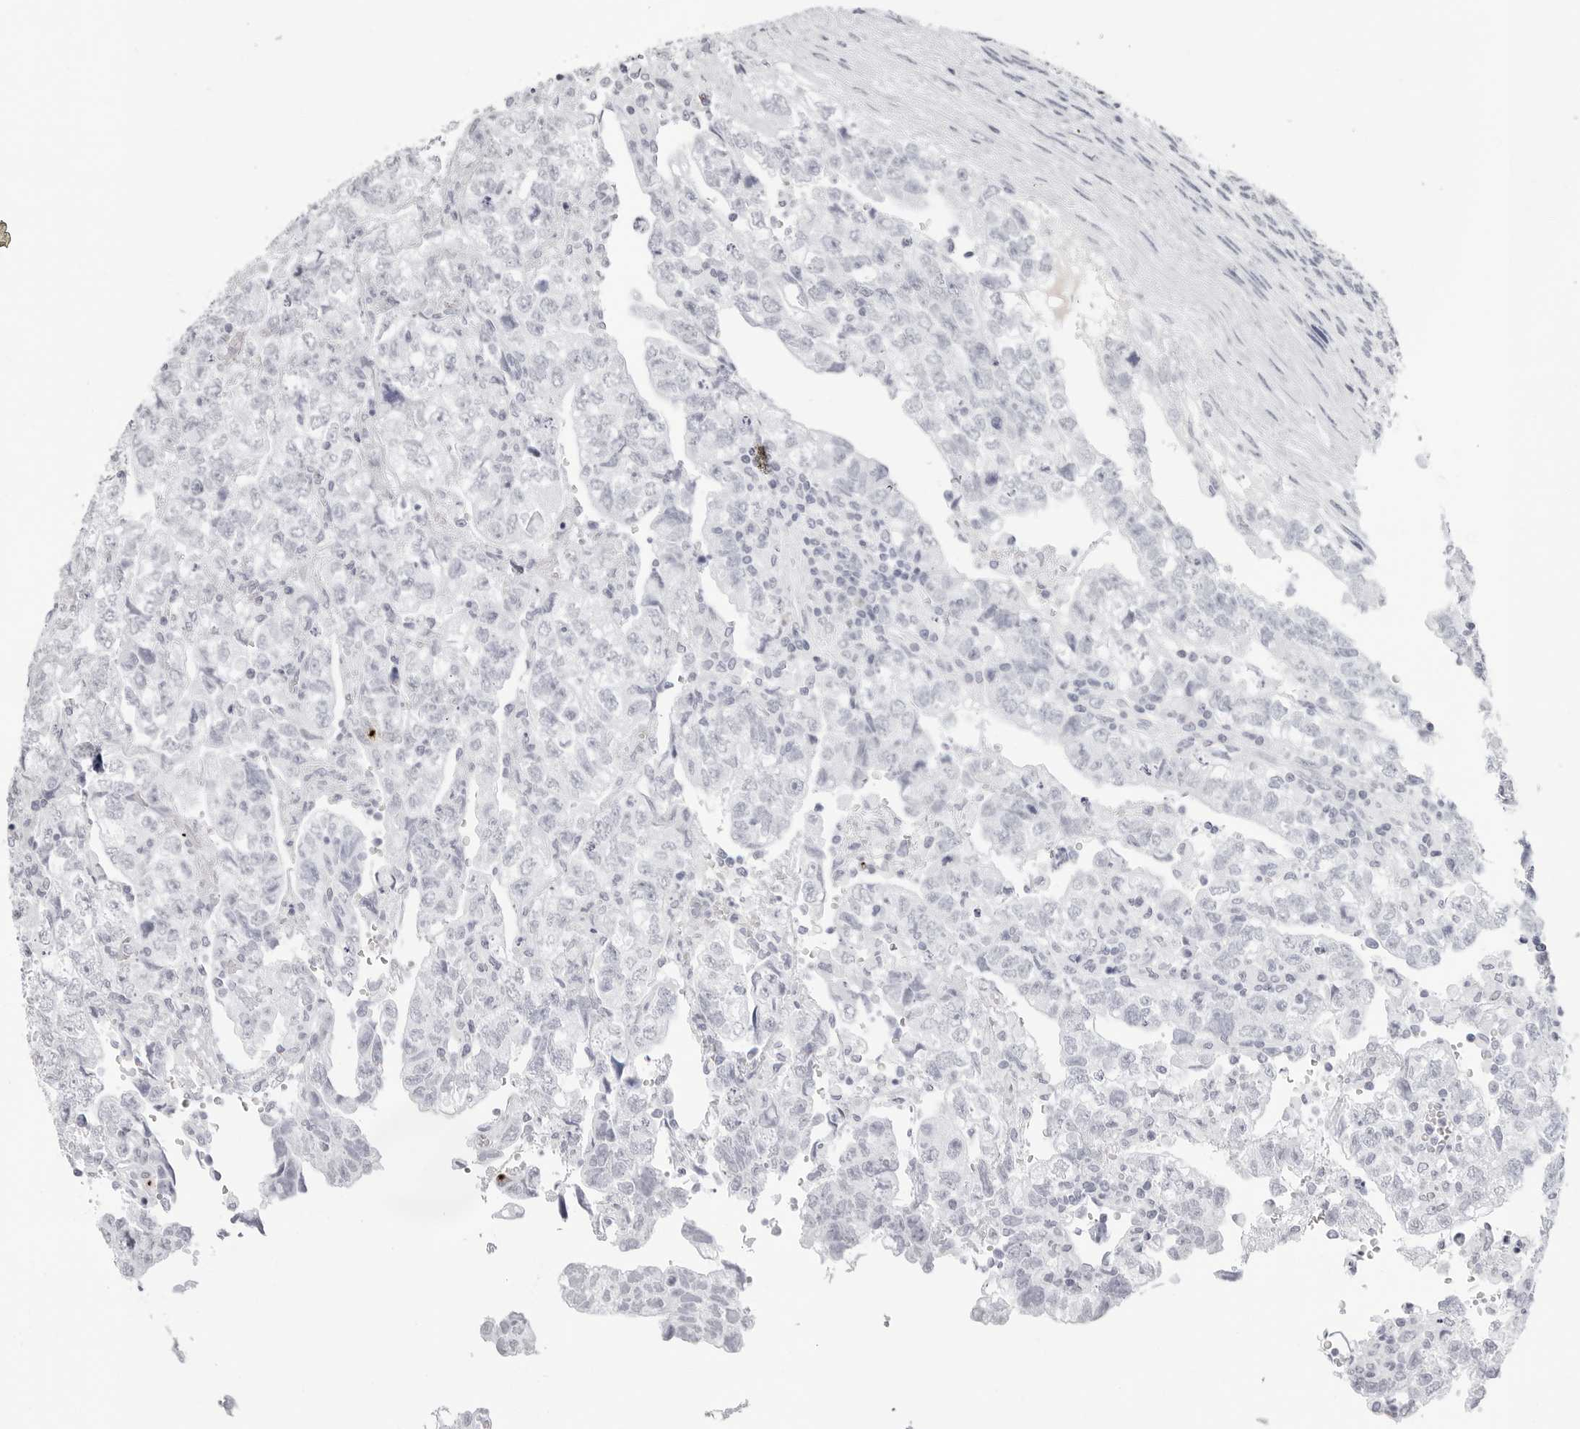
{"staining": {"intensity": "negative", "quantity": "none", "location": "none"}, "tissue": "testis cancer", "cell_type": "Tumor cells", "image_type": "cancer", "snomed": [{"axis": "morphology", "description": "Normal tissue, NOS"}, {"axis": "morphology", "description": "Carcinoma, Embryonal, NOS"}, {"axis": "topography", "description": "Testis"}], "caption": "Protein analysis of testis embryonal carcinoma displays no significant expression in tumor cells. (DAB immunohistochemistry (IHC) with hematoxylin counter stain).", "gene": "CST5", "patient": {"sex": "male", "age": 36}}